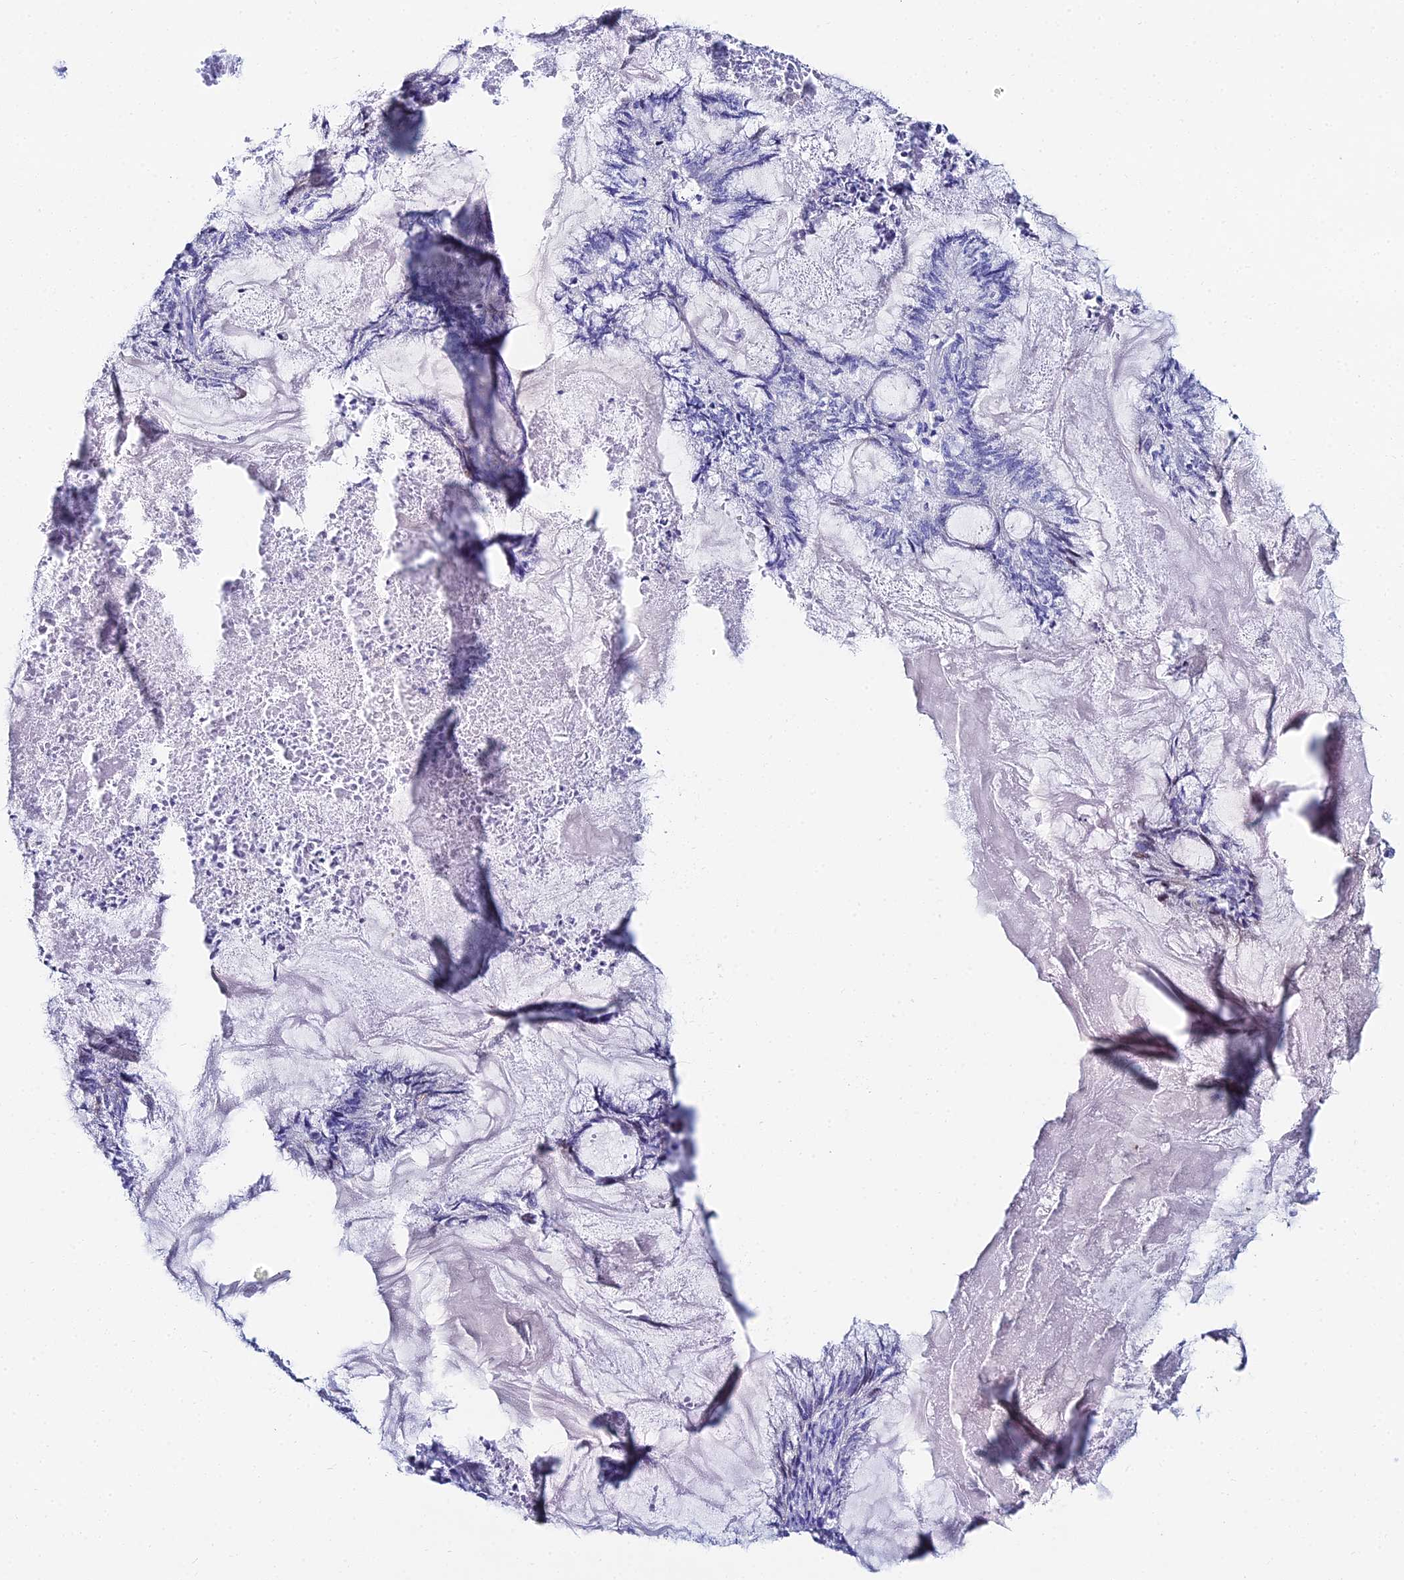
{"staining": {"intensity": "negative", "quantity": "none", "location": "none"}, "tissue": "endometrial cancer", "cell_type": "Tumor cells", "image_type": "cancer", "snomed": [{"axis": "morphology", "description": "Adenocarcinoma, NOS"}, {"axis": "topography", "description": "Endometrium"}], "caption": "Immunohistochemistry micrograph of neoplastic tissue: endometrial adenocarcinoma stained with DAB (3,3'-diaminobenzidine) shows no significant protein expression in tumor cells.", "gene": "HSPA1L", "patient": {"sex": "female", "age": 86}}